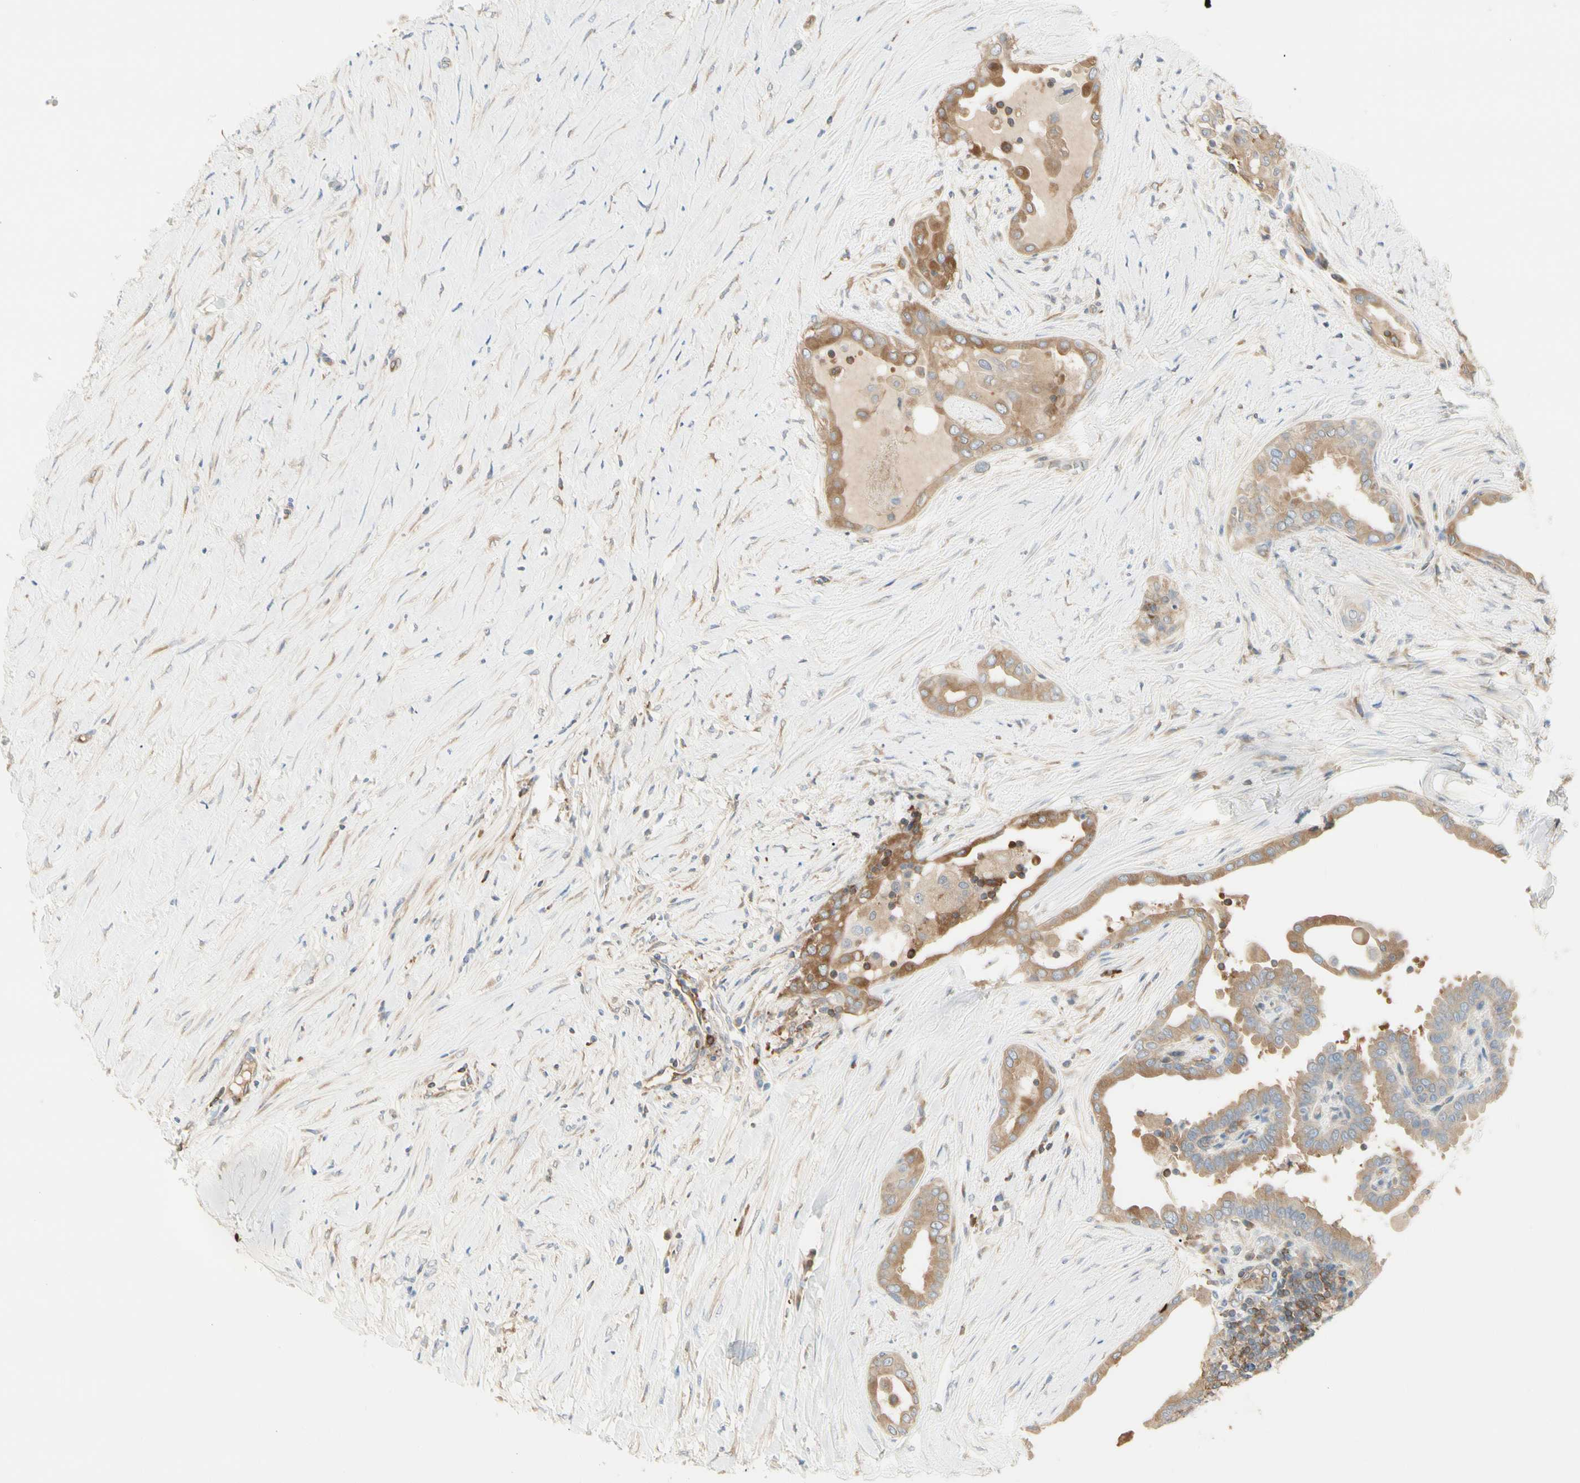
{"staining": {"intensity": "moderate", "quantity": ">75%", "location": "cytoplasmic/membranous"}, "tissue": "thyroid cancer", "cell_type": "Tumor cells", "image_type": "cancer", "snomed": [{"axis": "morphology", "description": "Papillary adenocarcinoma, NOS"}, {"axis": "topography", "description": "Thyroid gland"}], "caption": "Moderate cytoplasmic/membranous protein staining is identified in approximately >75% of tumor cells in thyroid cancer.", "gene": "NFKB2", "patient": {"sex": "male", "age": 33}}